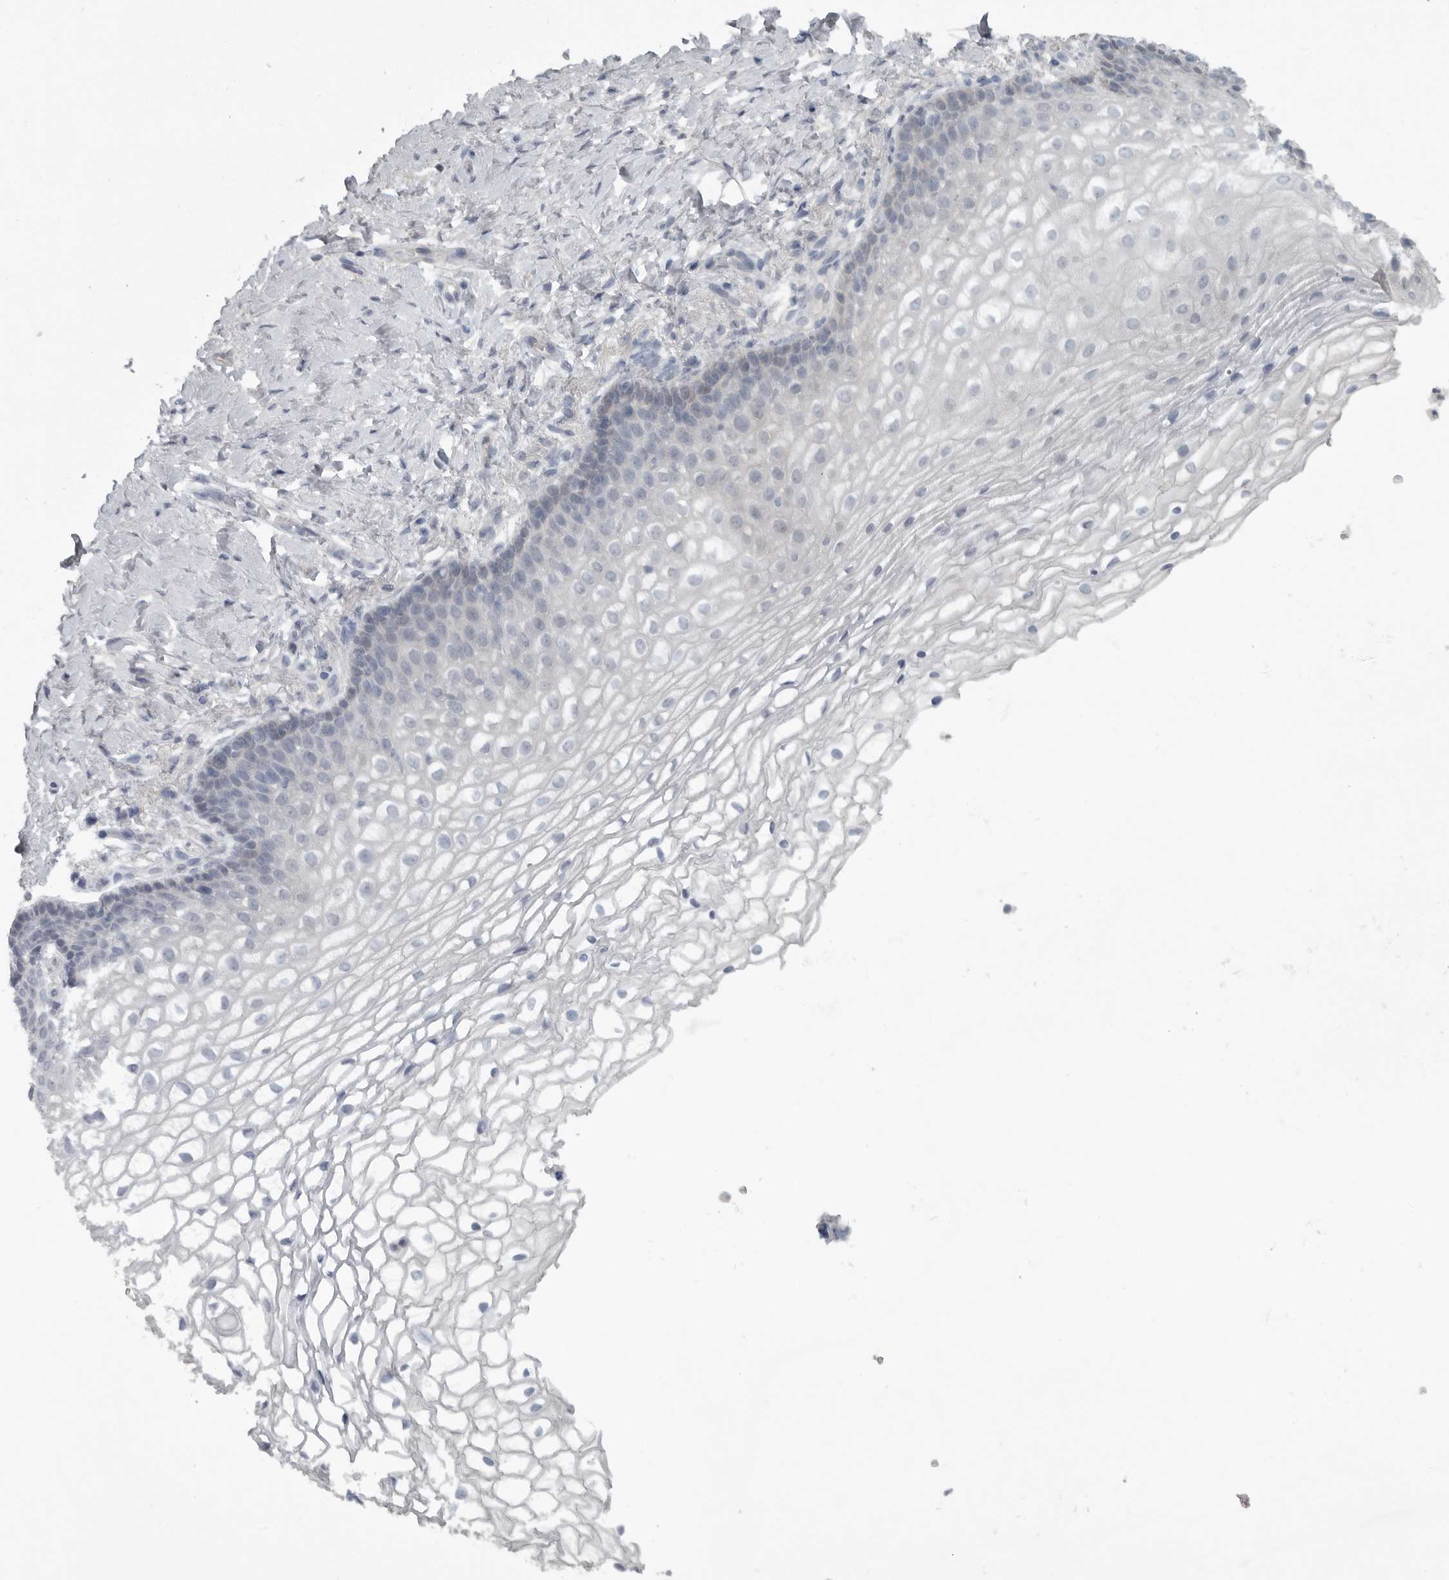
{"staining": {"intensity": "negative", "quantity": "none", "location": "none"}, "tissue": "vagina", "cell_type": "Squamous epithelial cells", "image_type": "normal", "snomed": [{"axis": "morphology", "description": "Normal tissue, NOS"}, {"axis": "topography", "description": "Vagina"}], "caption": "Squamous epithelial cells show no significant positivity in unremarkable vagina. (DAB immunohistochemistry (IHC) visualized using brightfield microscopy, high magnification).", "gene": "PHF13", "patient": {"sex": "female", "age": 60}}